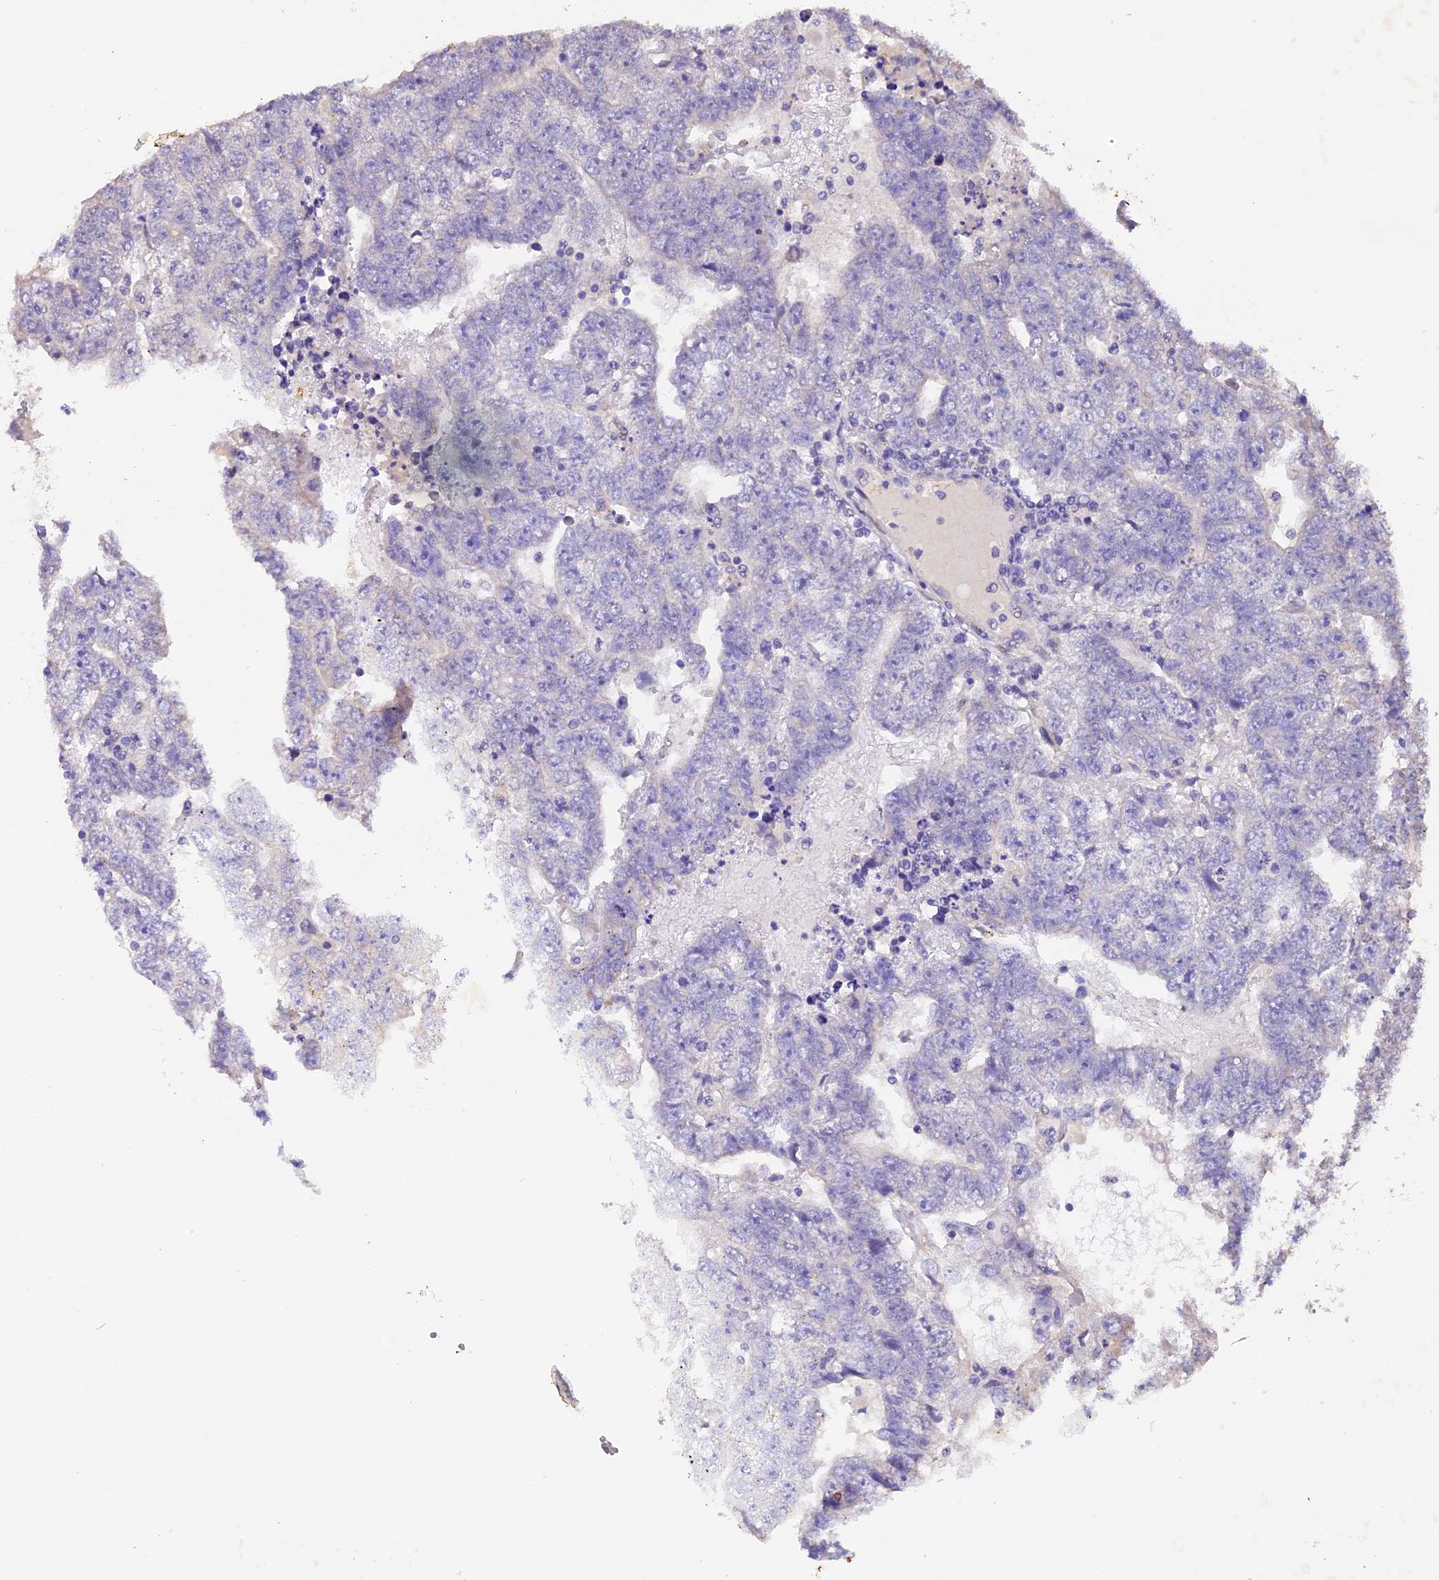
{"staining": {"intensity": "negative", "quantity": "none", "location": "none"}, "tissue": "testis cancer", "cell_type": "Tumor cells", "image_type": "cancer", "snomed": [{"axis": "morphology", "description": "Carcinoma, Embryonal, NOS"}, {"axis": "topography", "description": "Testis"}], "caption": "High power microscopy histopathology image of an immunohistochemistry (IHC) photomicrograph of testis cancer (embryonal carcinoma), revealing no significant positivity in tumor cells.", "gene": "NCK2", "patient": {"sex": "male", "age": 25}}